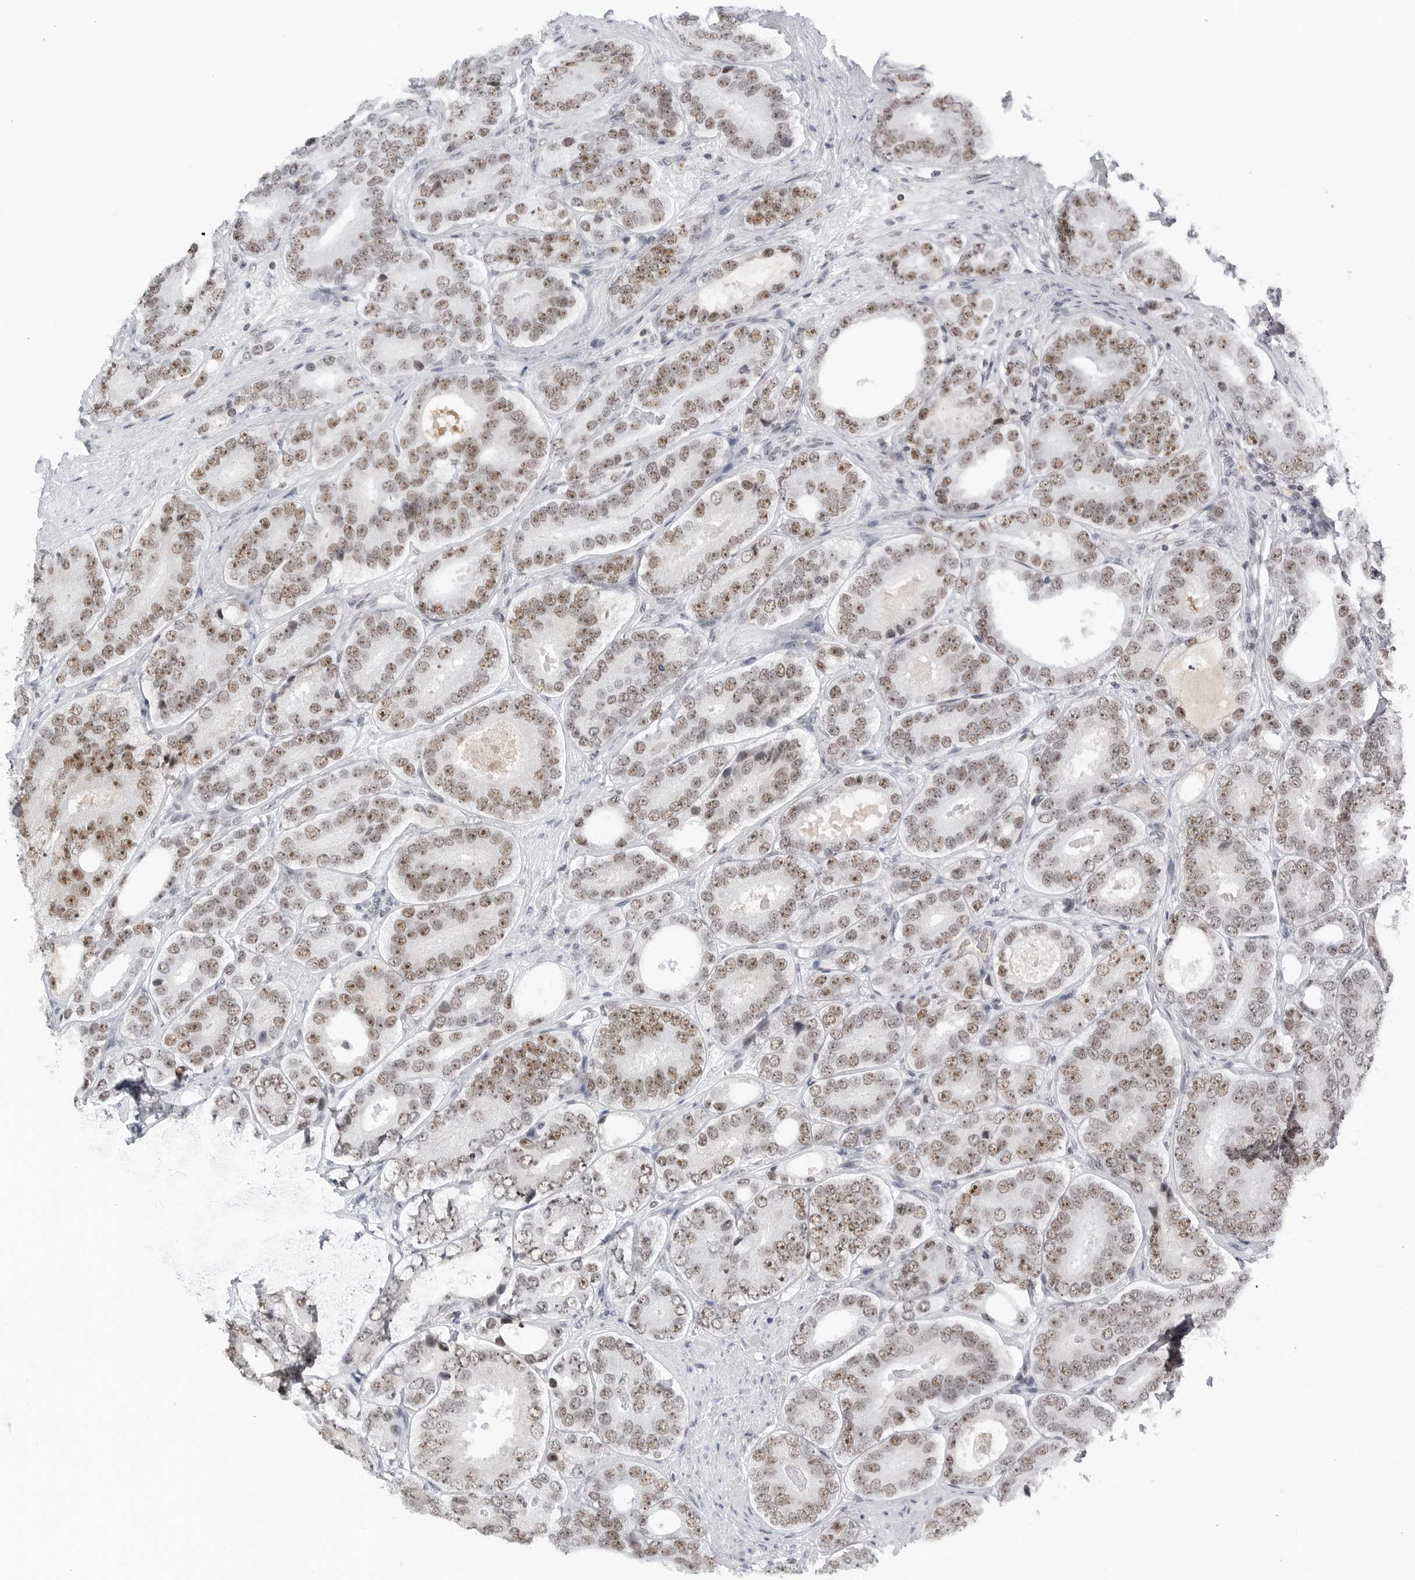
{"staining": {"intensity": "moderate", "quantity": ">75%", "location": "nuclear"}, "tissue": "prostate cancer", "cell_type": "Tumor cells", "image_type": "cancer", "snomed": [{"axis": "morphology", "description": "Adenocarcinoma, High grade"}, {"axis": "topography", "description": "Prostate"}], "caption": "An immunohistochemistry histopathology image of neoplastic tissue is shown. Protein staining in brown labels moderate nuclear positivity in high-grade adenocarcinoma (prostate) within tumor cells.", "gene": "WRAP53", "patient": {"sex": "male", "age": 56}}